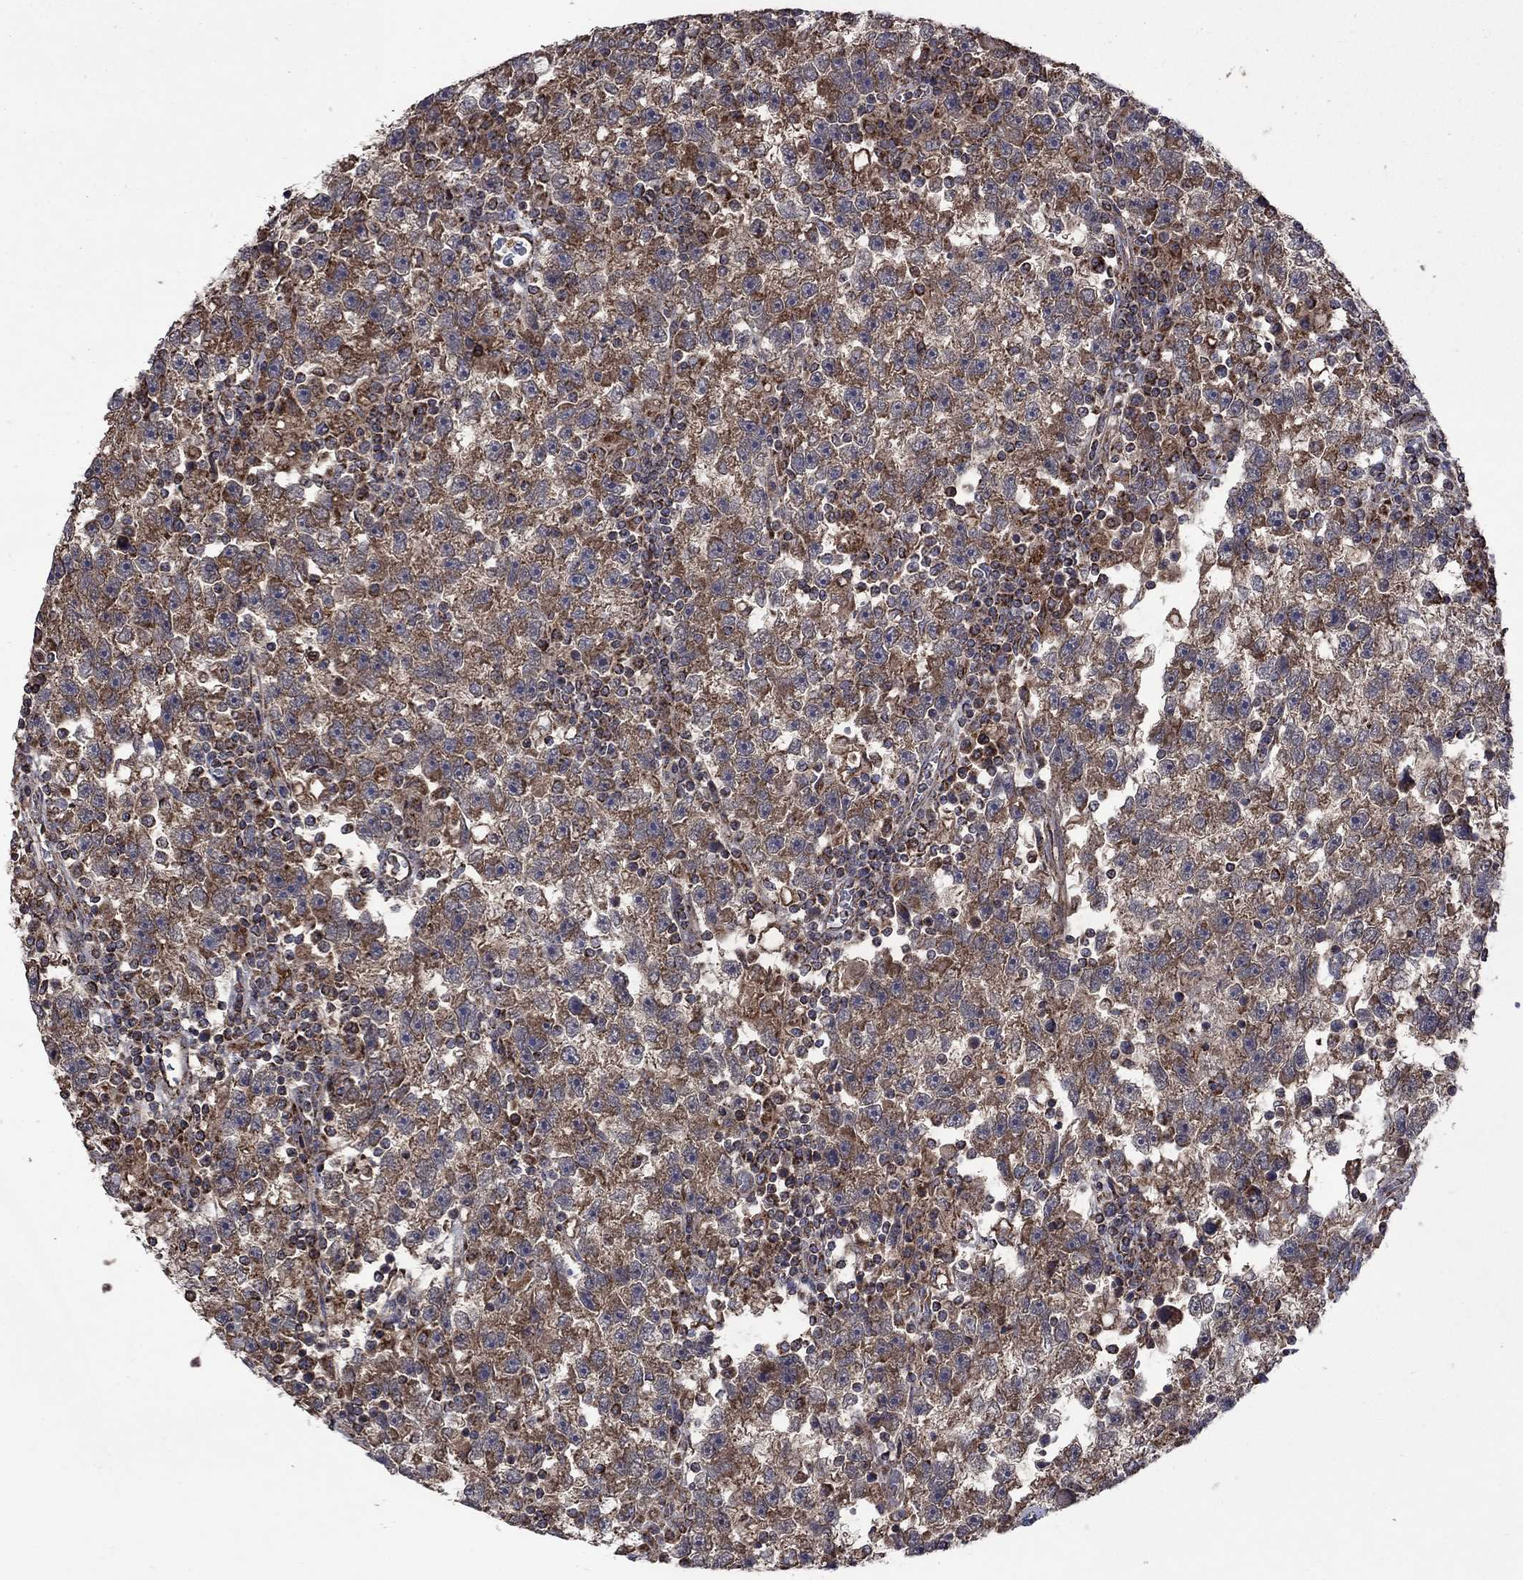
{"staining": {"intensity": "moderate", "quantity": ">75%", "location": "cytoplasmic/membranous"}, "tissue": "testis cancer", "cell_type": "Tumor cells", "image_type": "cancer", "snomed": [{"axis": "morphology", "description": "Seminoma, NOS"}, {"axis": "topography", "description": "Testis"}], "caption": "The micrograph shows staining of testis cancer (seminoma), revealing moderate cytoplasmic/membranous protein expression (brown color) within tumor cells.", "gene": "DPH1", "patient": {"sex": "male", "age": 47}}